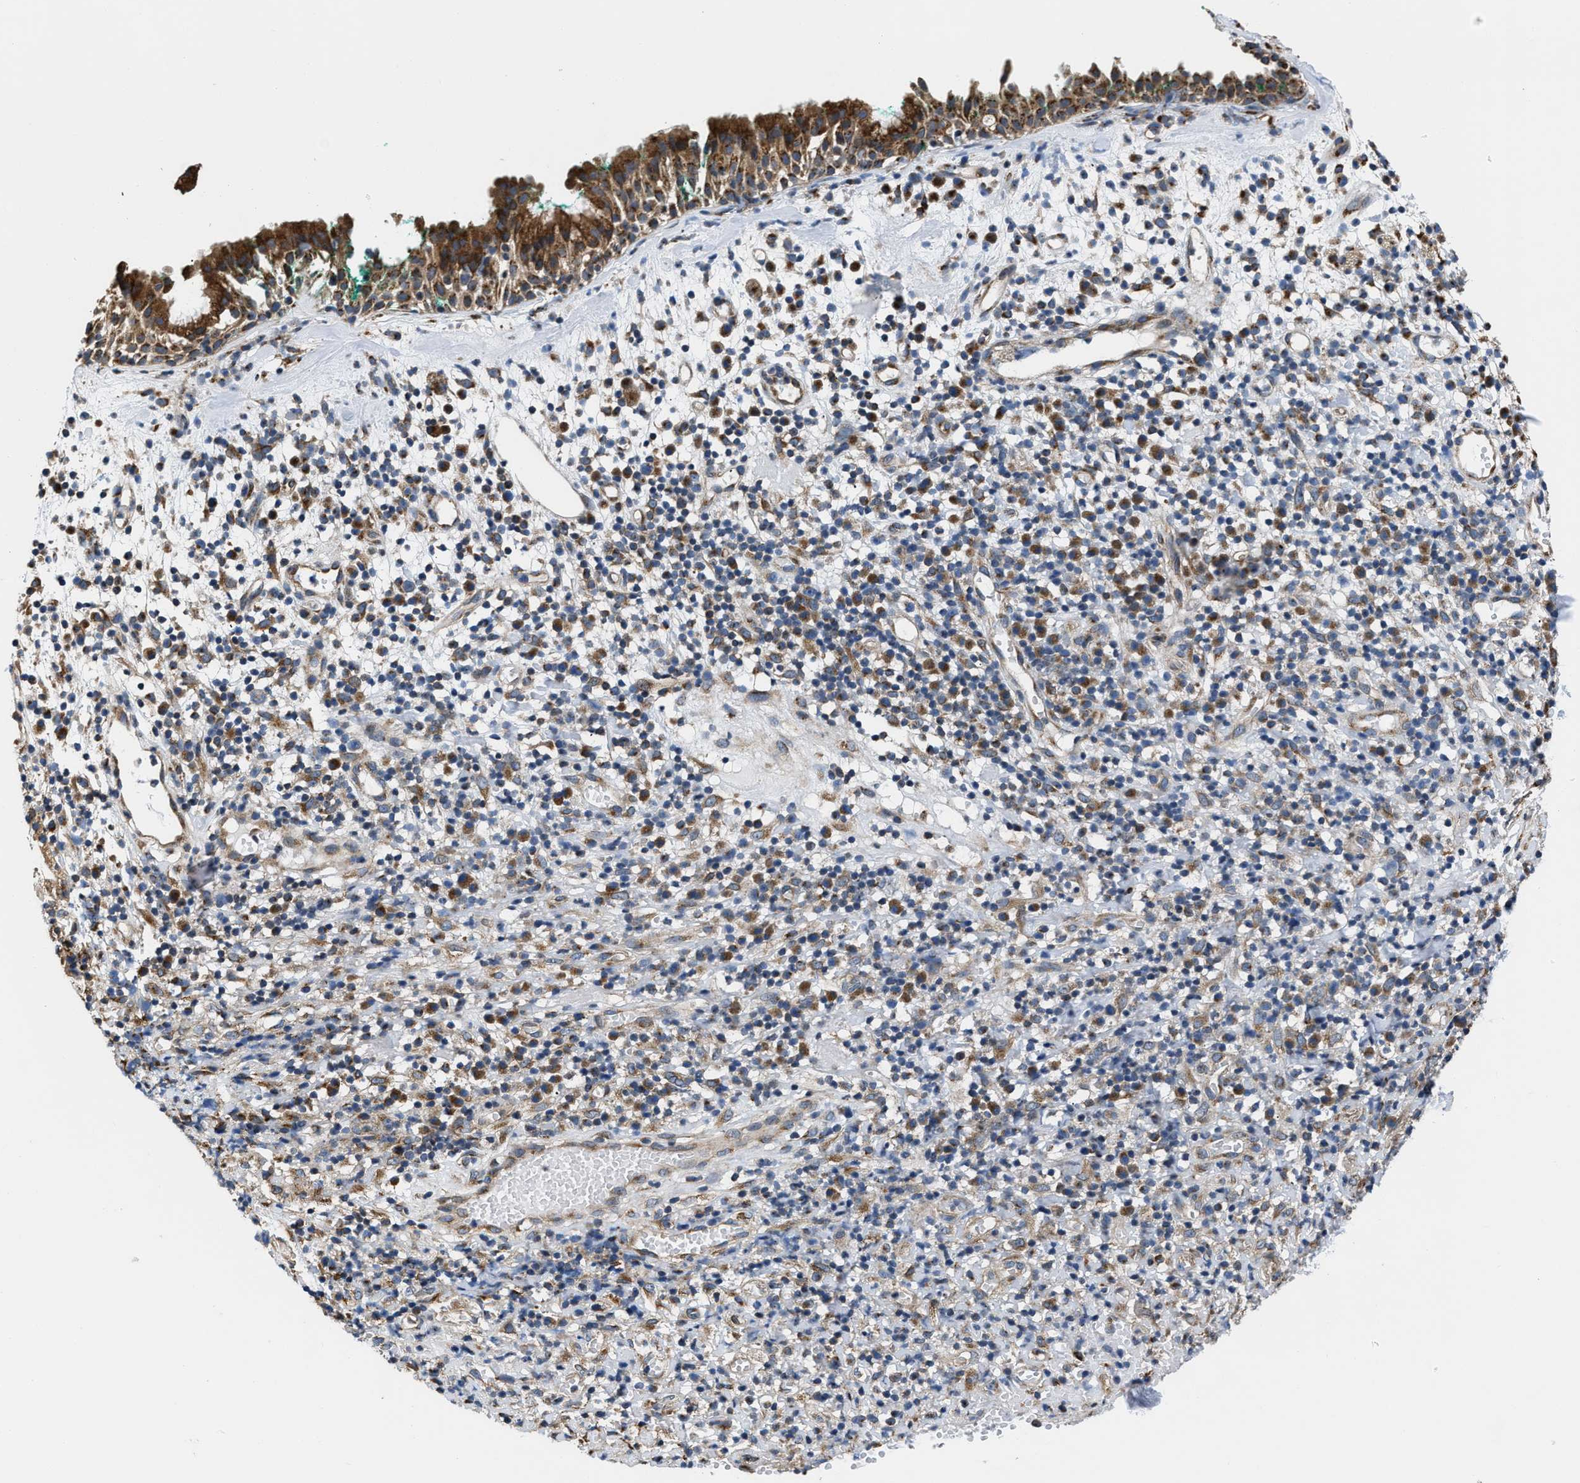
{"staining": {"intensity": "strong", "quantity": ">75%", "location": "cytoplasmic/membranous"}, "tissue": "nasopharynx", "cell_type": "Respiratory epithelial cells", "image_type": "normal", "snomed": [{"axis": "morphology", "description": "Normal tissue, NOS"}, {"axis": "morphology", "description": "Basal cell carcinoma"}, {"axis": "topography", "description": "Cartilage tissue"}, {"axis": "topography", "description": "Nasopharynx"}, {"axis": "topography", "description": "Oral tissue"}], "caption": "Immunohistochemical staining of benign human nasopharynx shows strong cytoplasmic/membranous protein expression in about >75% of respiratory epithelial cells.", "gene": "CEP128", "patient": {"sex": "female", "age": 77}}